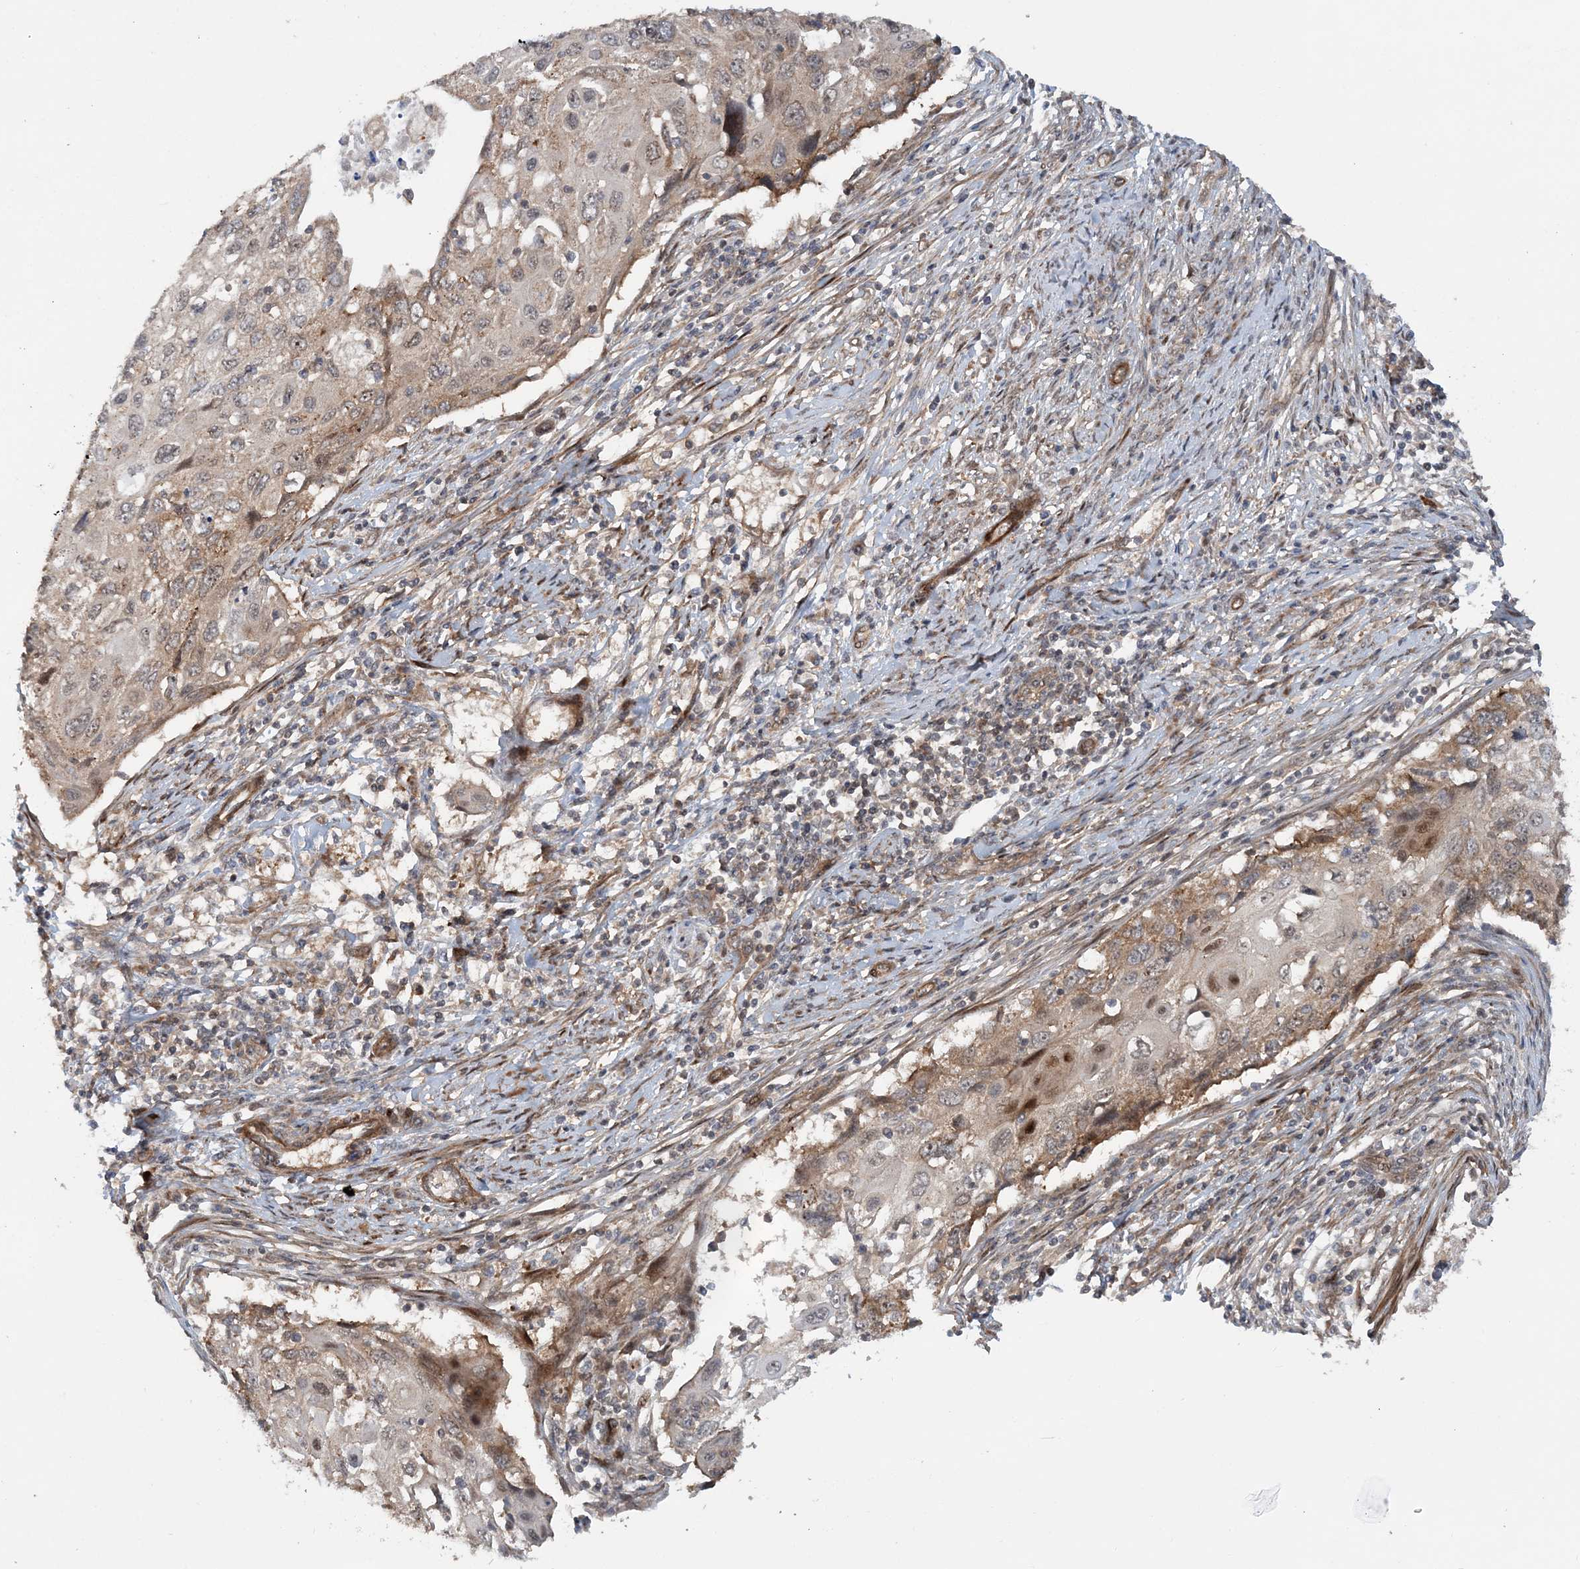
{"staining": {"intensity": "moderate", "quantity": "25%-75%", "location": "cytoplasmic/membranous,nuclear"}, "tissue": "cervical cancer", "cell_type": "Tumor cells", "image_type": "cancer", "snomed": [{"axis": "morphology", "description": "Squamous cell carcinoma, NOS"}, {"axis": "topography", "description": "Cervix"}], "caption": "Immunohistochemistry (IHC) of cervical cancer (squamous cell carcinoma) shows medium levels of moderate cytoplasmic/membranous and nuclear staining in approximately 25%-75% of tumor cells.", "gene": "GEMIN5", "patient": {"sex": "female", "age": 70}}